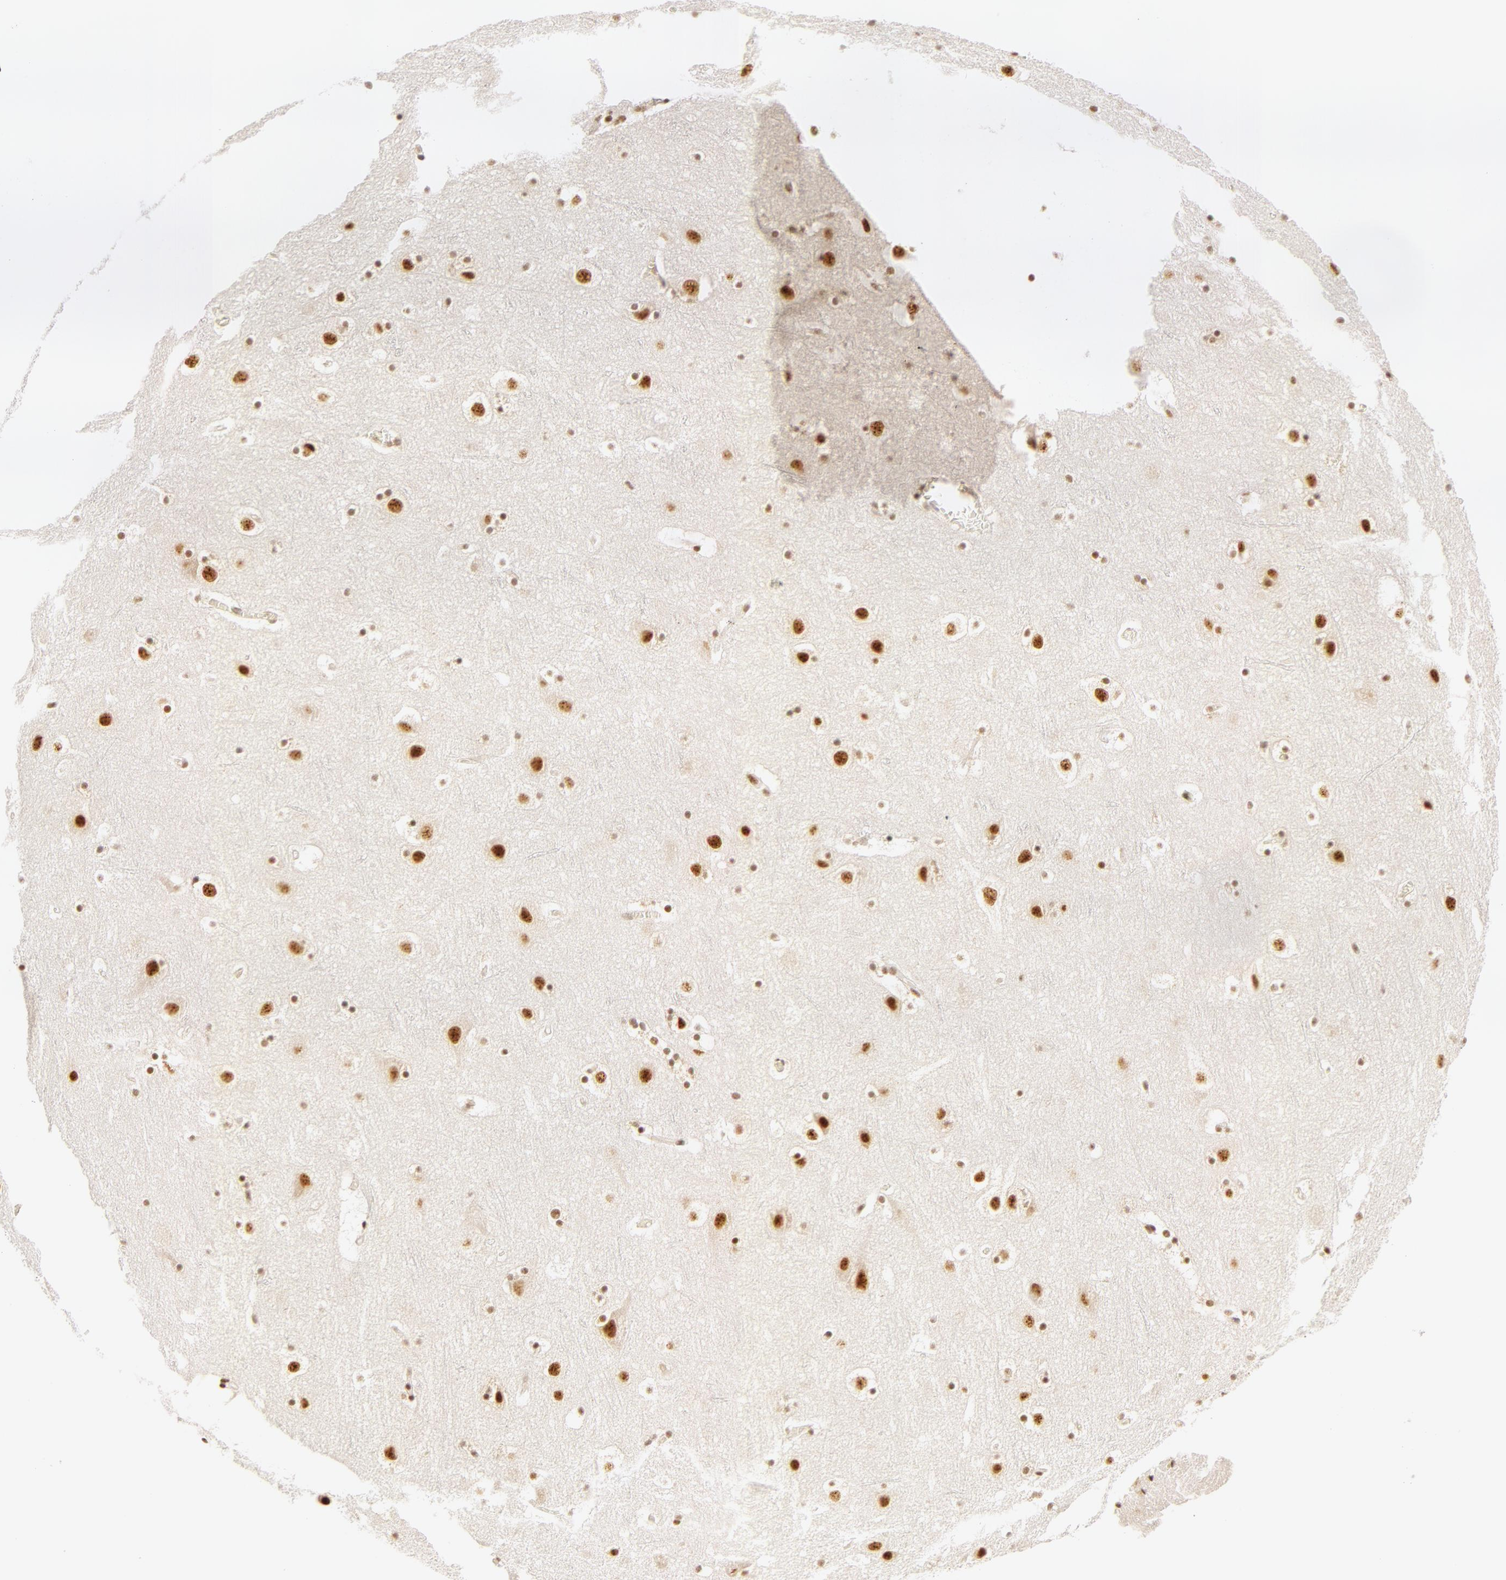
{"staining": {"intensity": "moderate", "quantity": ">75%", "location": "nuclear"}, "tissue": "cerebral cortex", "cell_type": "Endothelial cells", "image_type": "normal", "snomed": [{"axis": "morphology", "description": "Normal tissue, NOS"}, {"axis": "topography", "description": "Cerebral cortex"}], "caption": "About >75% of endothelial cells in benign human cerebral cortex demonstrate moderate nuclear protein staining as visualized by brown immunohistochemical staining.", "gene": "RBM39", "patient": {"sex": "male", "age": 45}}